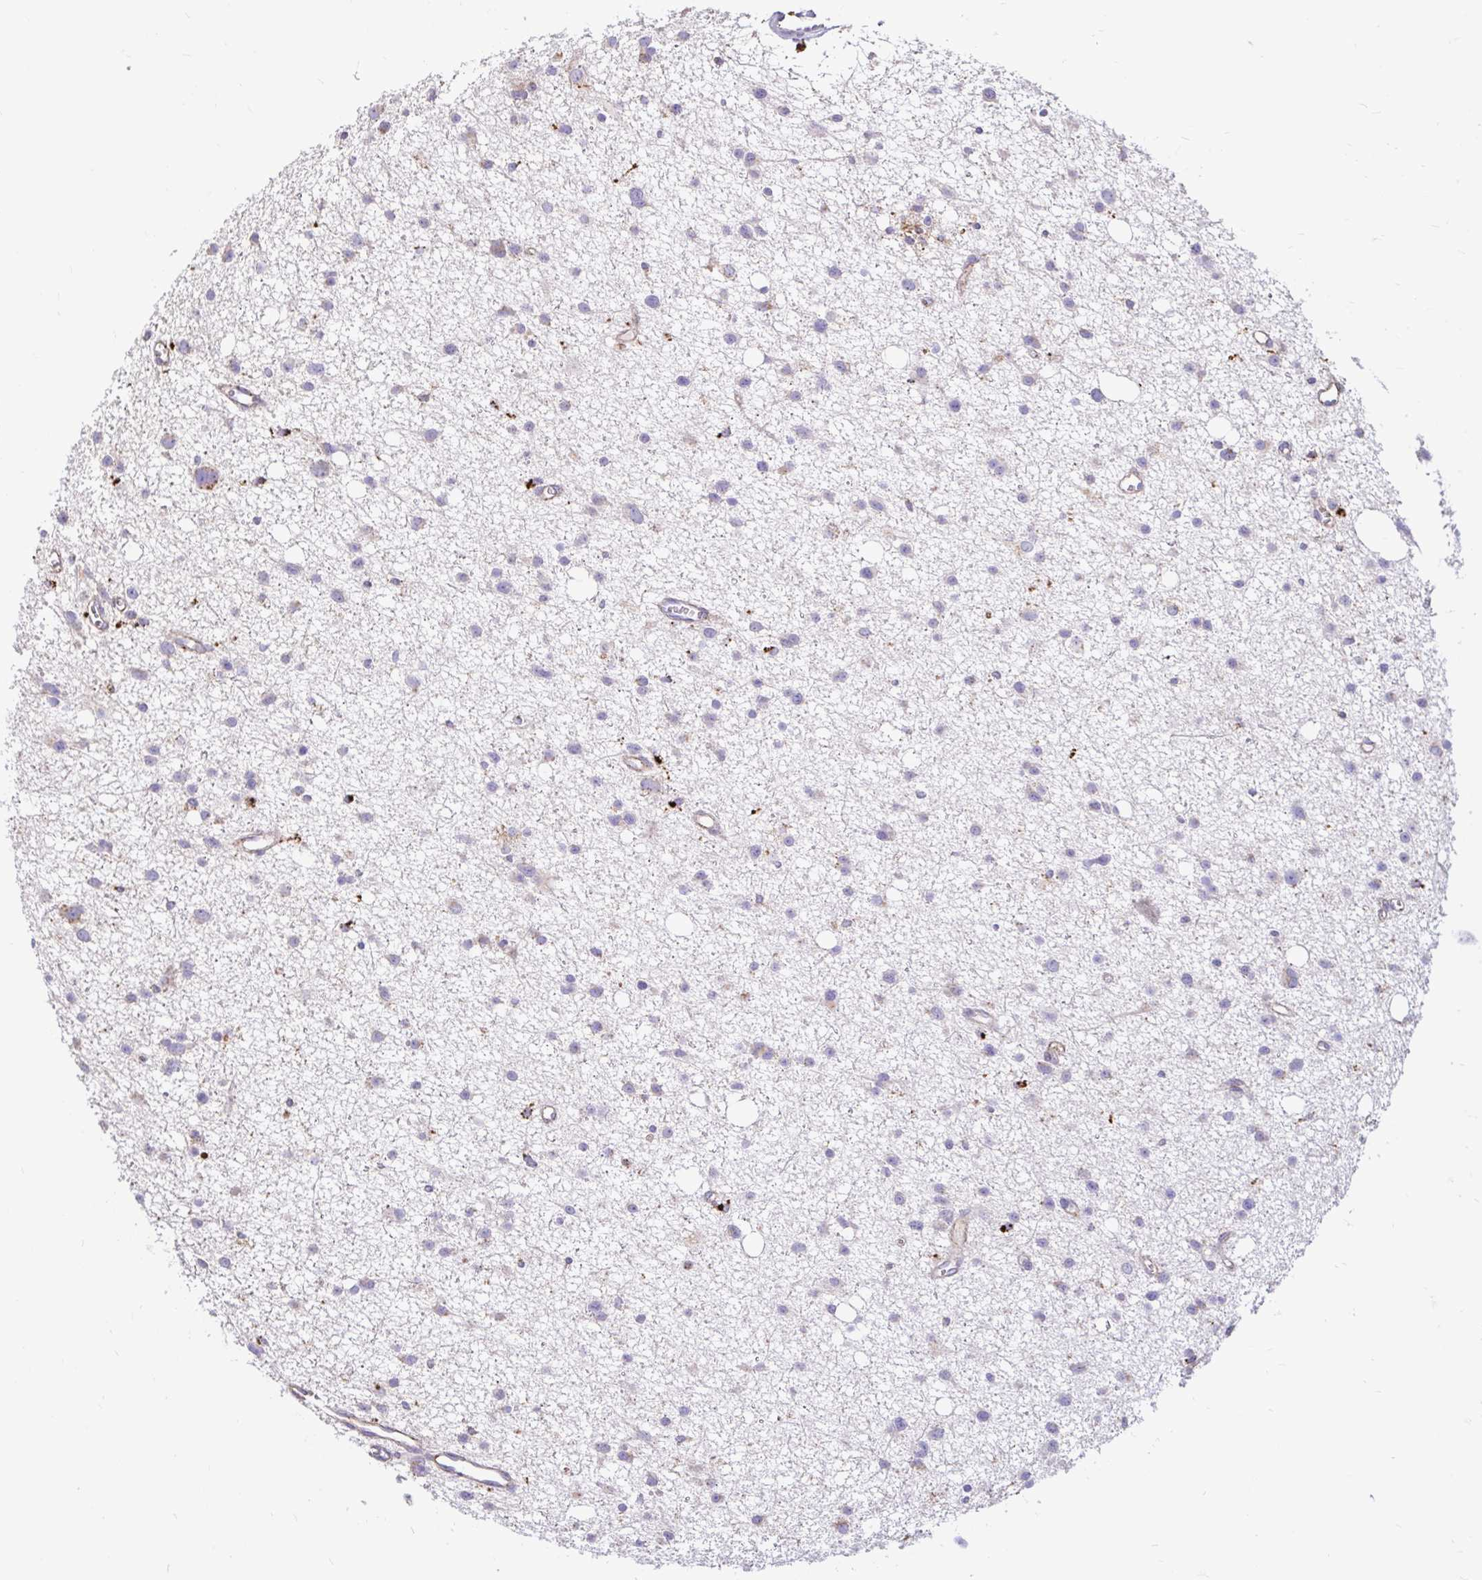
{"staining": {"intensity": "negative", "quantity": "none", "location": "none"}, "tissue": "glioma", "cell_type": "Tumor cells", "image_type": "cancer", "snomed": [{"axis": "morphology", "description": "Glioma, malignant, High grade"}, {"axis": "topography", "description": "Brain"}], "caption": "DAB (3,3'-diaminobenzidine) immunohistochemical staining of human malignant glioma (high-grade) demonstrates no significant expression in tumor cells.", "gene": "FUCA1", "patient": {"sex": "male", "age": 23}}